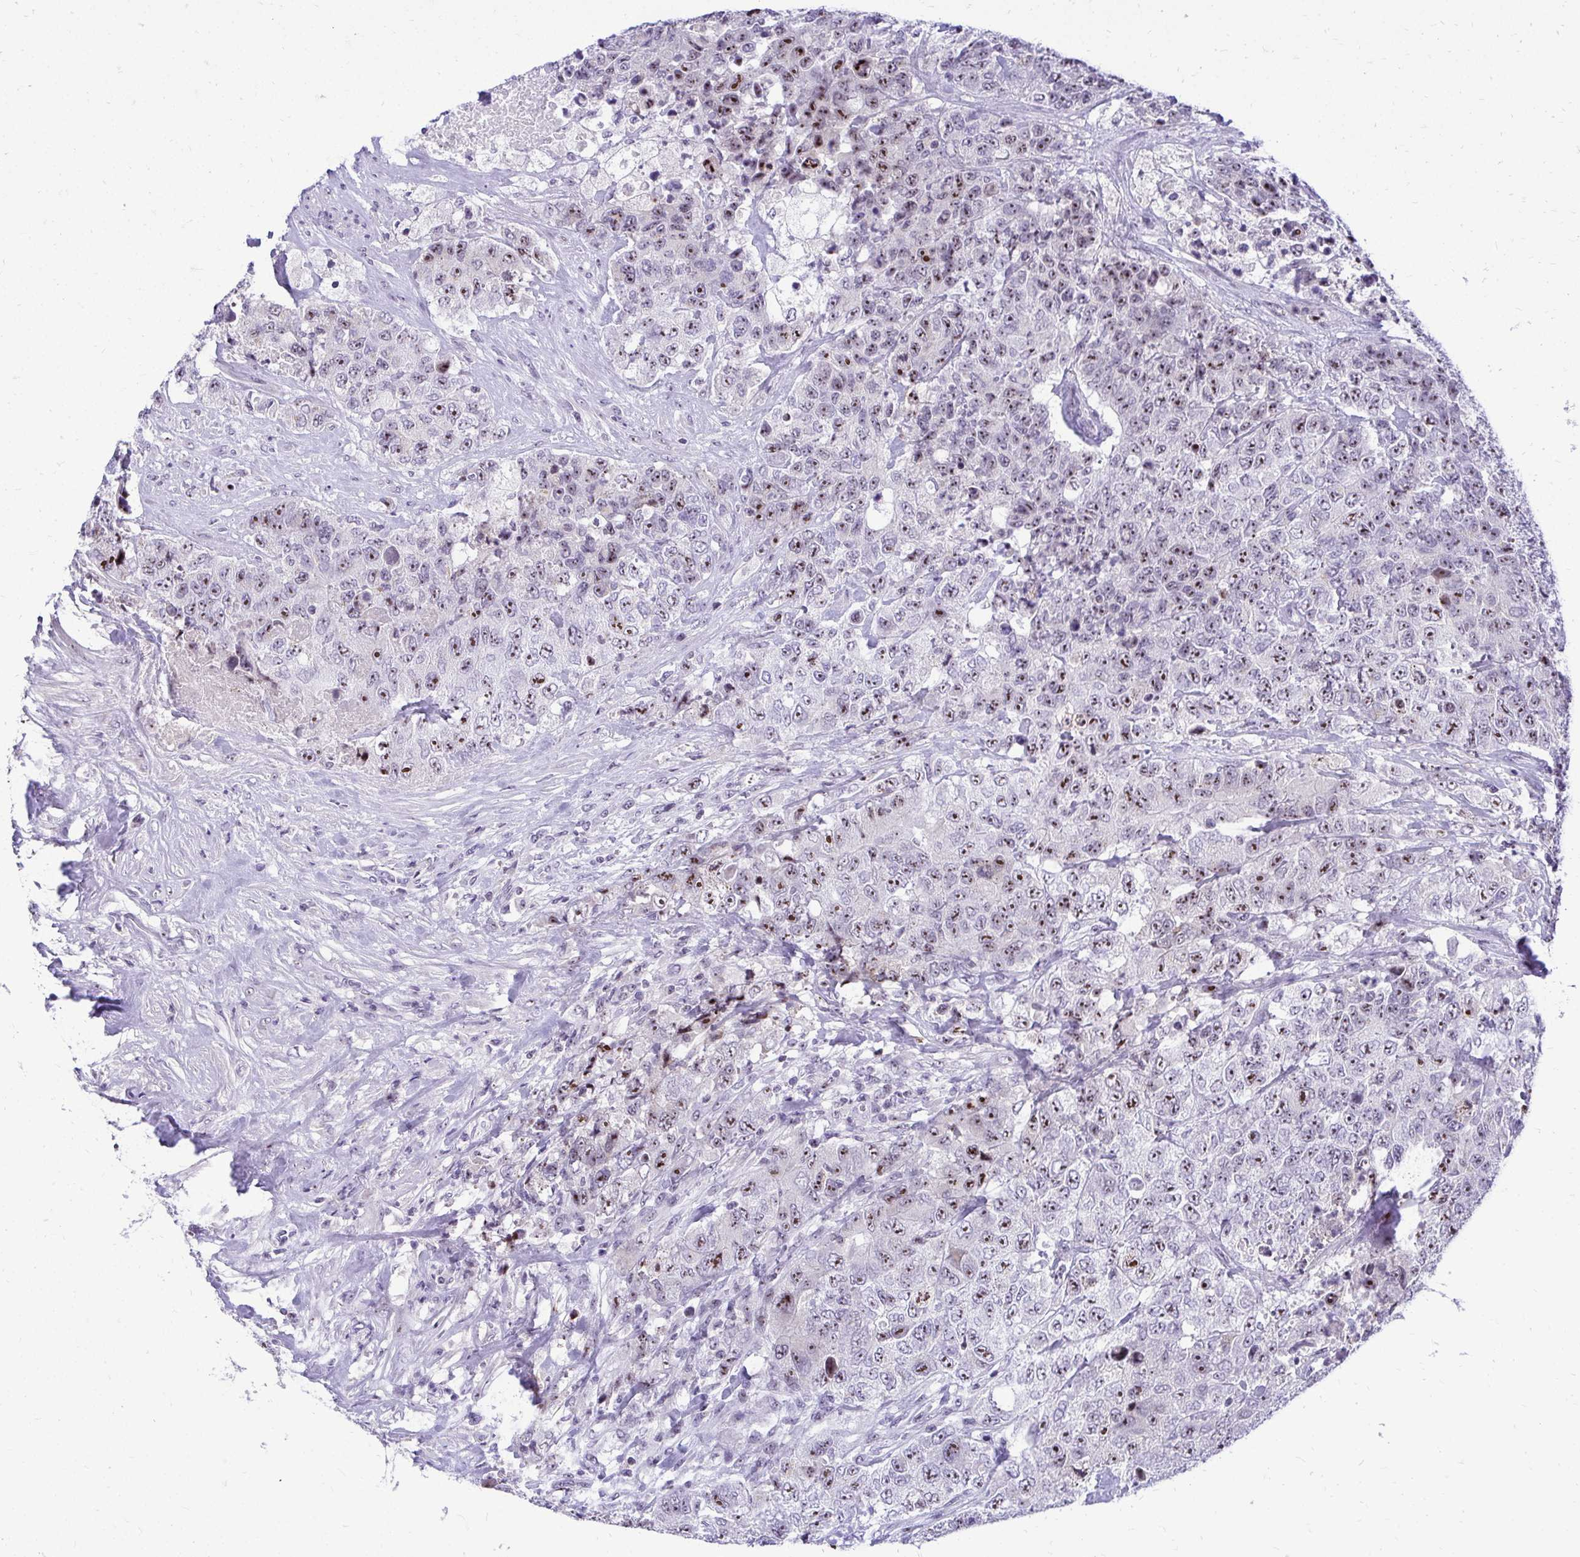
{"staining": {"intensity": "moderate", "quantity": "25%-75%", "location": "nuclear"}, "tissue": "urothelial cancer", "cell_type": "Tumor cells", "image_type": "cancer", "snomed": [{"axis": "morphology", "description": "Urothelial carcinoma, High grade"}, {"axis": "topography", "description": "Urinary bladder"}], "caption": "This image reveals high-grade urothelial carcinoma stained with IHC to label a protein in brown. The nuclear of tumor cells show moderate positivity for the protein. Nuclei are counter-stained blue.", "gene": "NIFK", "patient": {"sex": "female", "age": 78}}